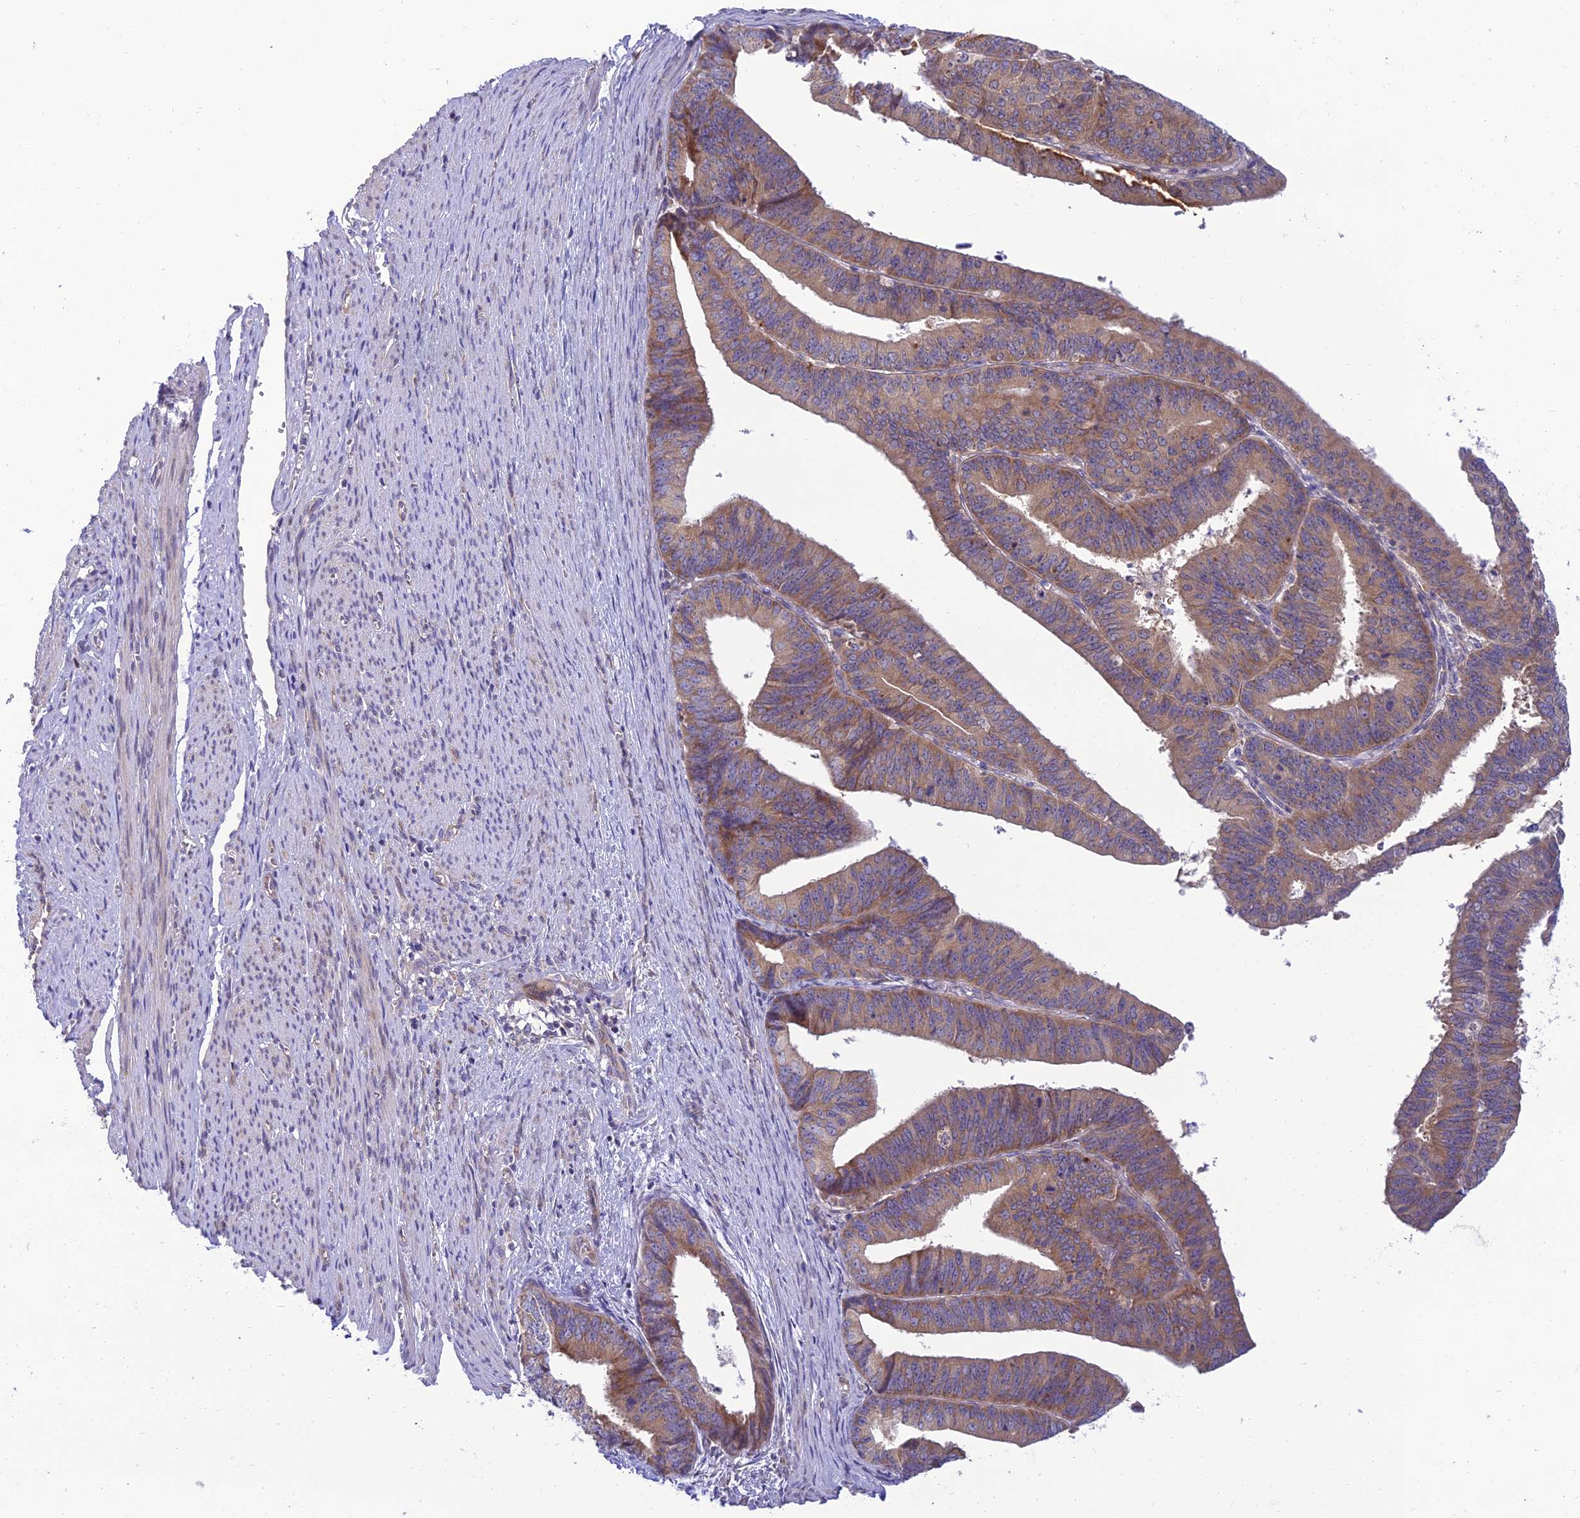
{"staining": {"intensity": "weak", "quantity": "25%-75%", "location": "cytoplasmic/membranous"}, "tissue": "endometrial cancer", "cell_type": "Tumor cells", "image_type": "cancer", "snomed": [{"axis": "morphology", "description": "Adenocarcinoma, NOS"}, {"axis": "topography", "description": "Endometrium"}], "caption": "A brown stain highlights weak cytoplasmic/membranous staining of a protein in human endometrial cancer (adenocarcinoma) tumor cells. The protein is stained brown, and the nuclei are stained in blue (DAB (3,3'-diaminobenzidine) IHC with brightfield microscopy, high magnification).", "gene": "CLCN7", "patient": {"sex": "female", "age": 73}}